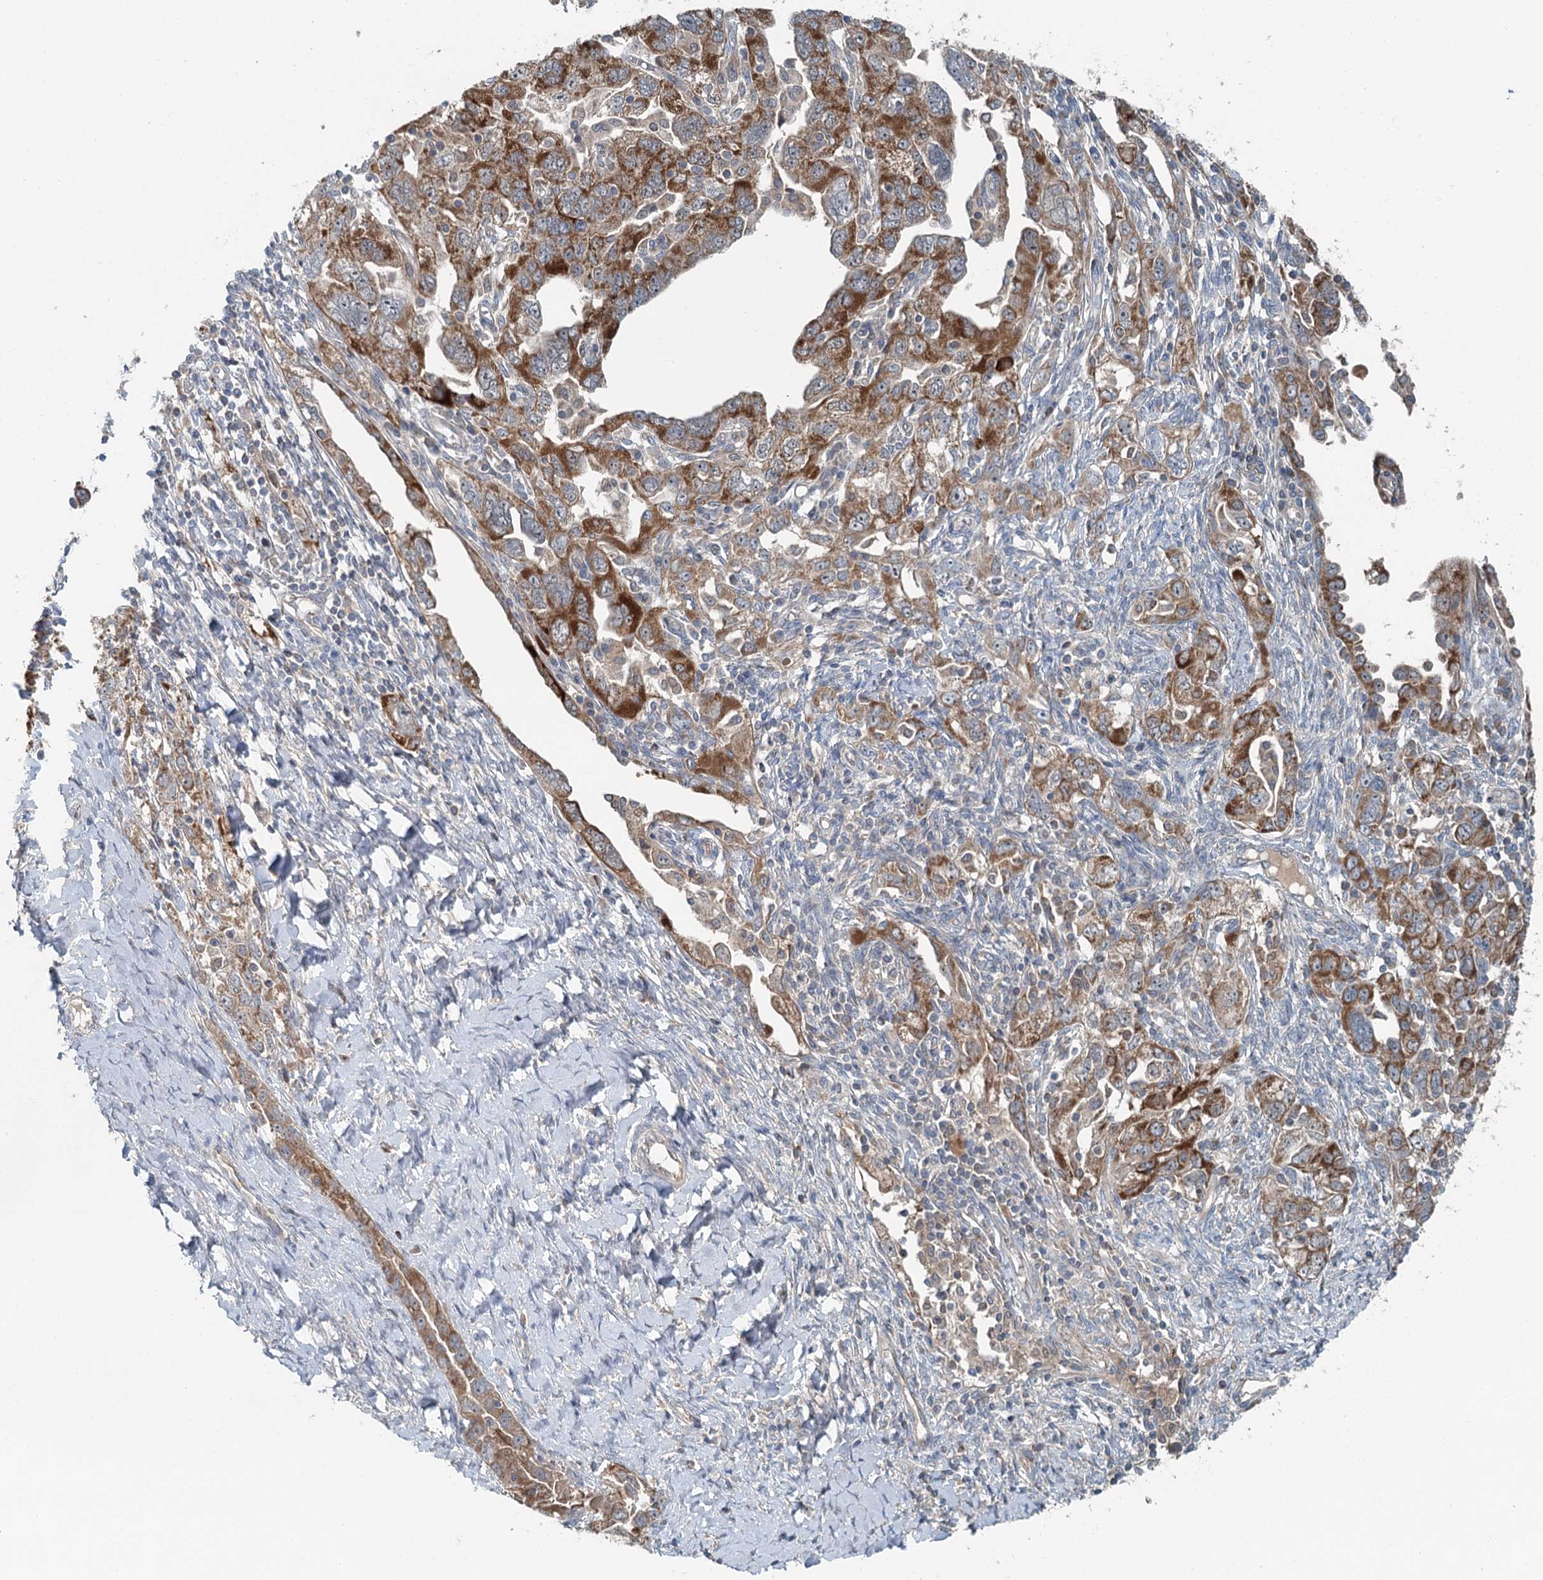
{"staining": {"intensity": "moderate", "quantity": ">75%", "location": "cytoplasmic/membranous"}, "tissue": "ovarian cancer", "cell_type": "Tumor cells", "image_type": "cancer", "snomed": [{"axis": "morphology", "description": "Carcinoma, NOS"}, {"axis": "morphology", "description": "Cystadenocarcinoma, serous, NOS"}, {"axis": "topography", "description": "Ovary"}], "caption": "About >75% of tumor cells in serous cystadenocarcinoma (ovarian) exhibit moderate cytoplasmic/membranous protein expression as visualized by brown immunohistochemical staining.", "gene": "CHCHD5", "patient": {"sex": "female", "age": 69}}